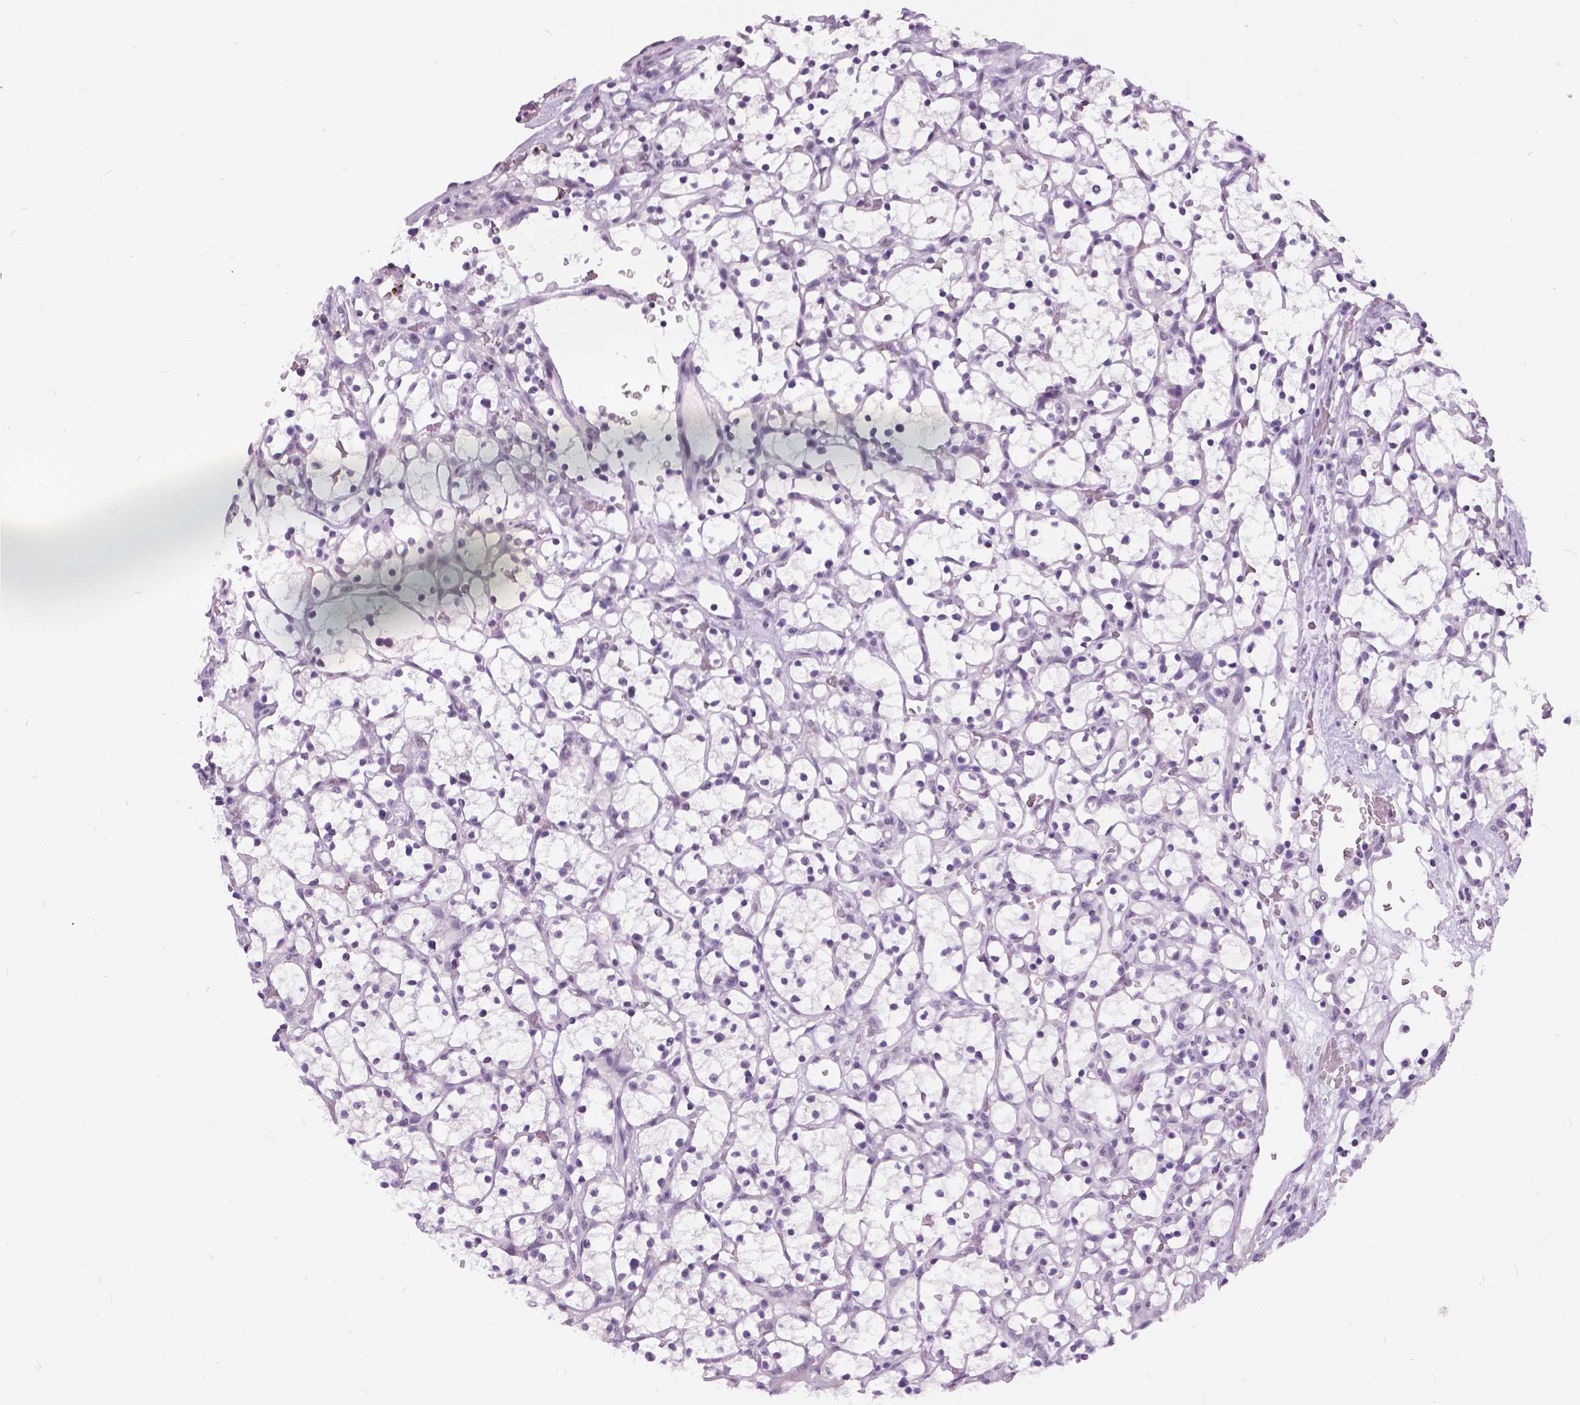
{"staining": {"intensity": "negative", "quantity": "none", "location": "none"}, "tissue": "renal cancer", "cell_type": "Tumor cells", "image_type": "cancer", "snomed": [{"axis": "morphology", "description": "Adenocarcinoma, NOS"}, {"axis": "topography", "description": "Kidney"}], "caption": "IHC image of neoplastic tissue: human renal cancer (adenocarcinoma) stained with DAB (3,3'-diaminobenzidine) displays no significant protein staining in tumor cells.", "gene": "MYOM1", "patient": {"sex": "female", "age": 64}}